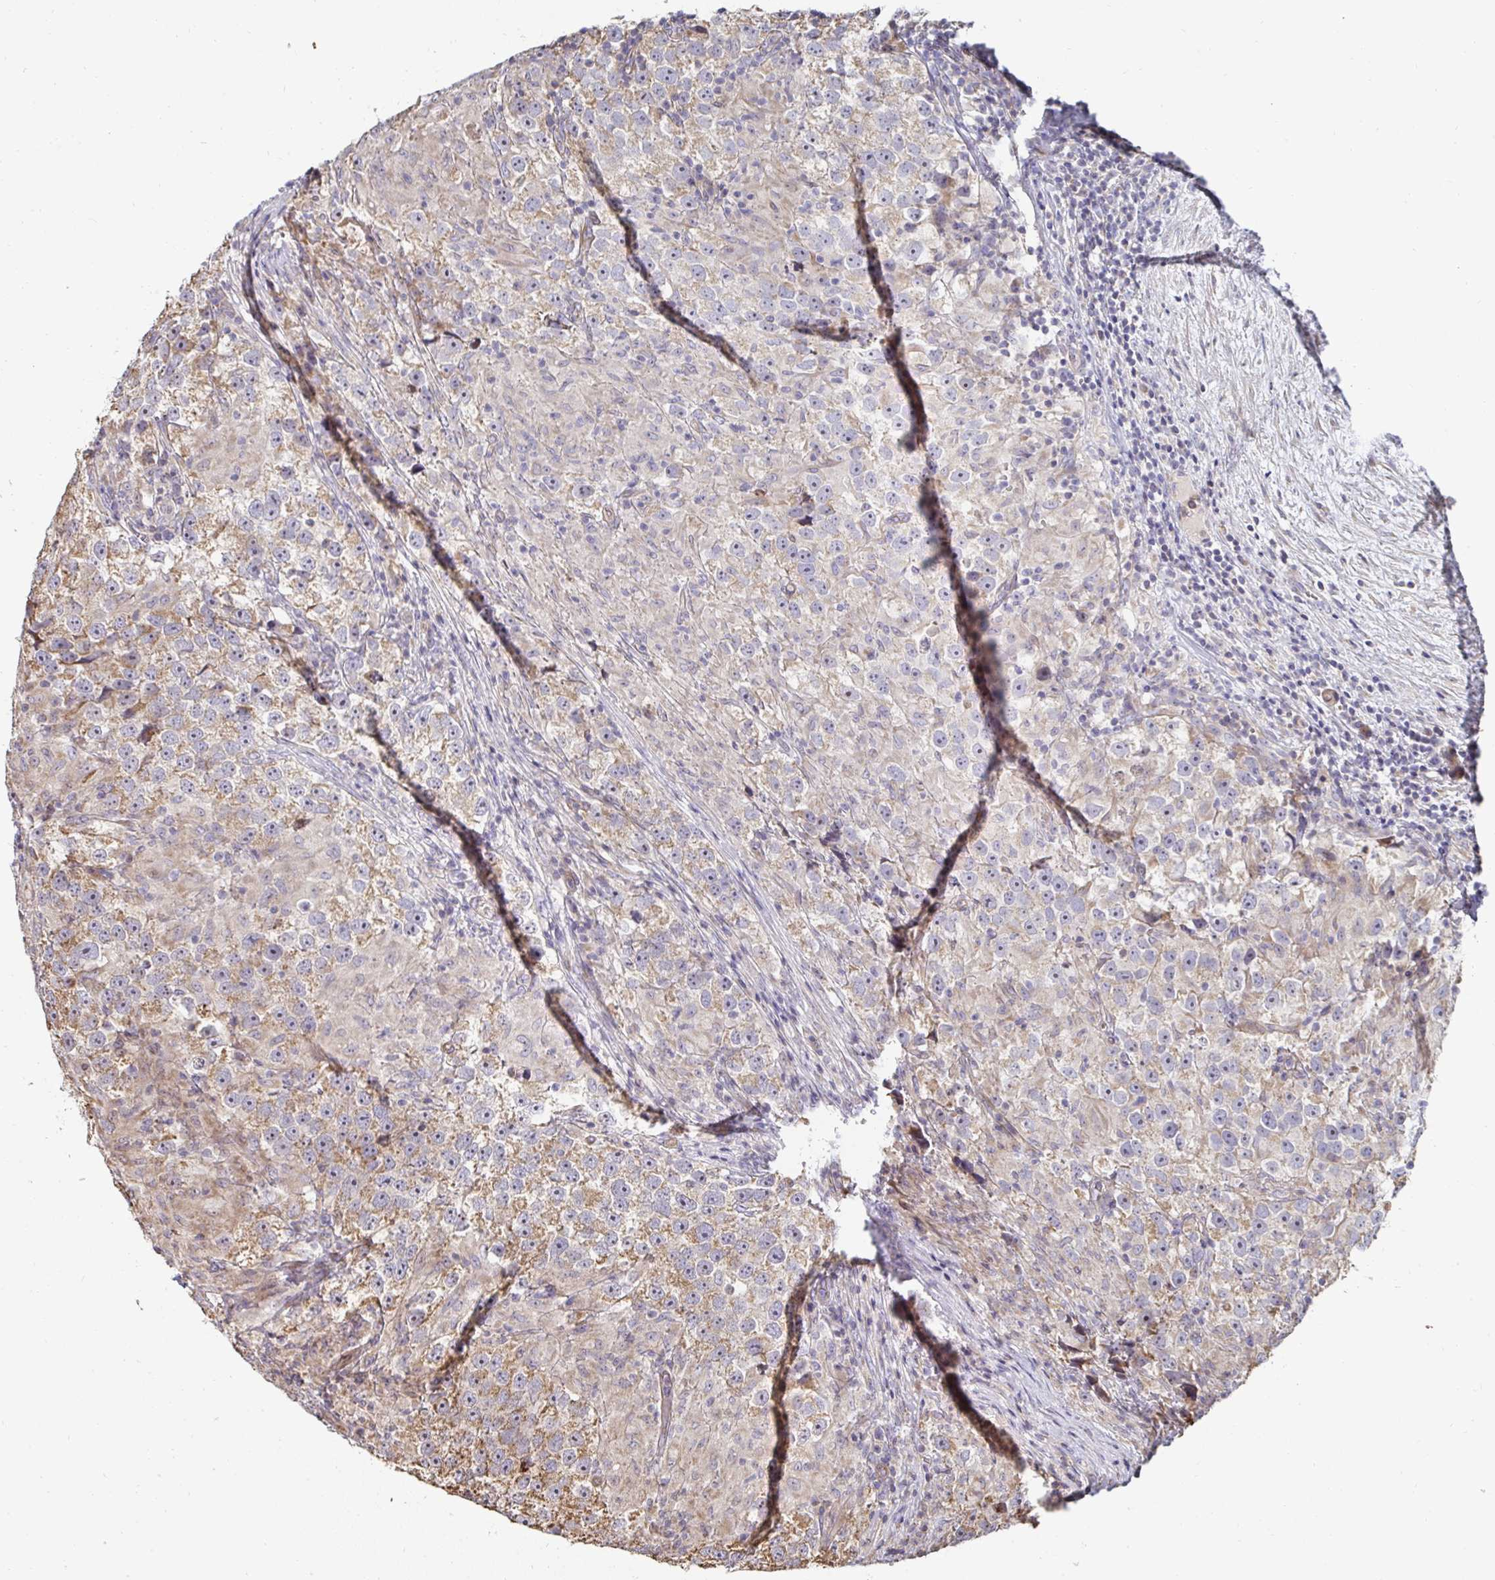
{"staining": {"intensity": "weak", "quantity": ">75%", "location": "cytoplasmic/membranous"}, "tissue": "testis cancer", "cell_type": "Tumor cells", "image_type": "cancer", "snomed": [{"axis": "morphology", "description": "Seminoma, NOS"}, {"axis": "topography", "description": "Testis"}], "caption": "IHC (DAB) staining of human seminoma (testis) demonstrates weak cytoplasmic/membranous protein staining in about >75% of tumor cells.", "gene": "AGTPBP1", "patient": {"sex": "male", "age": 46}}